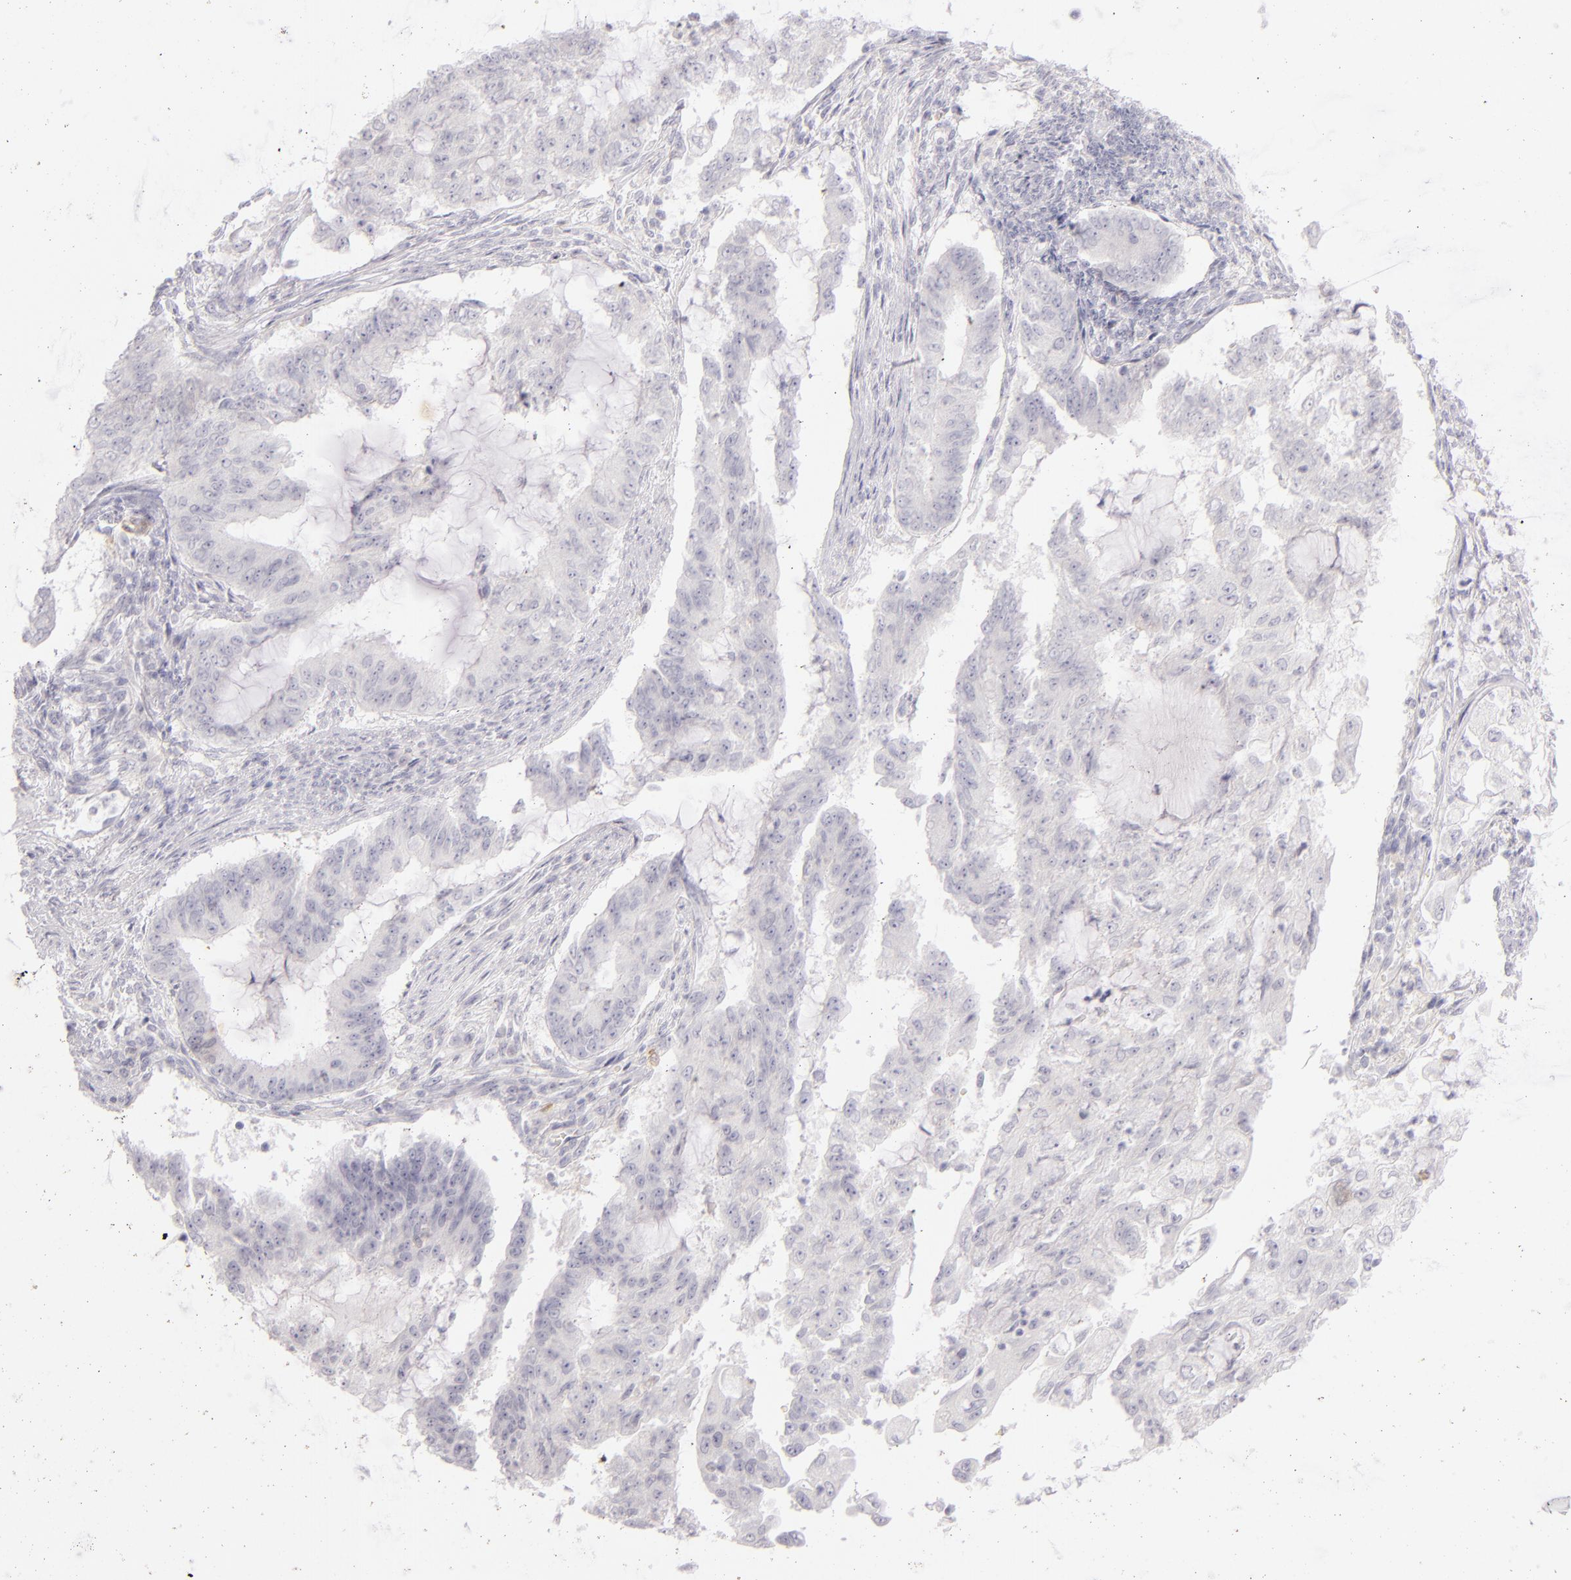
{"staining": {"intensity": "negative", "quantity": "none", "location": "none"}, "tissue": "endometrial cancer", "cell_type": "Tumor cells", "image_type": "cancer", "snomed": [{"axis": "morphology", "description": "Adenocarcinoma, NOS"}, {"axis": "topography", "description": "Endometrium"}], "caption": "High power microscopy photomicrograph of an immunohistochemistry (IHC) histopathology image of endometrial cancer, revealing no significant expression in tumor cells. Nuclei are stained in blue.", "gene": "CD40", "patient": {"sex": "female", "age": 75}}